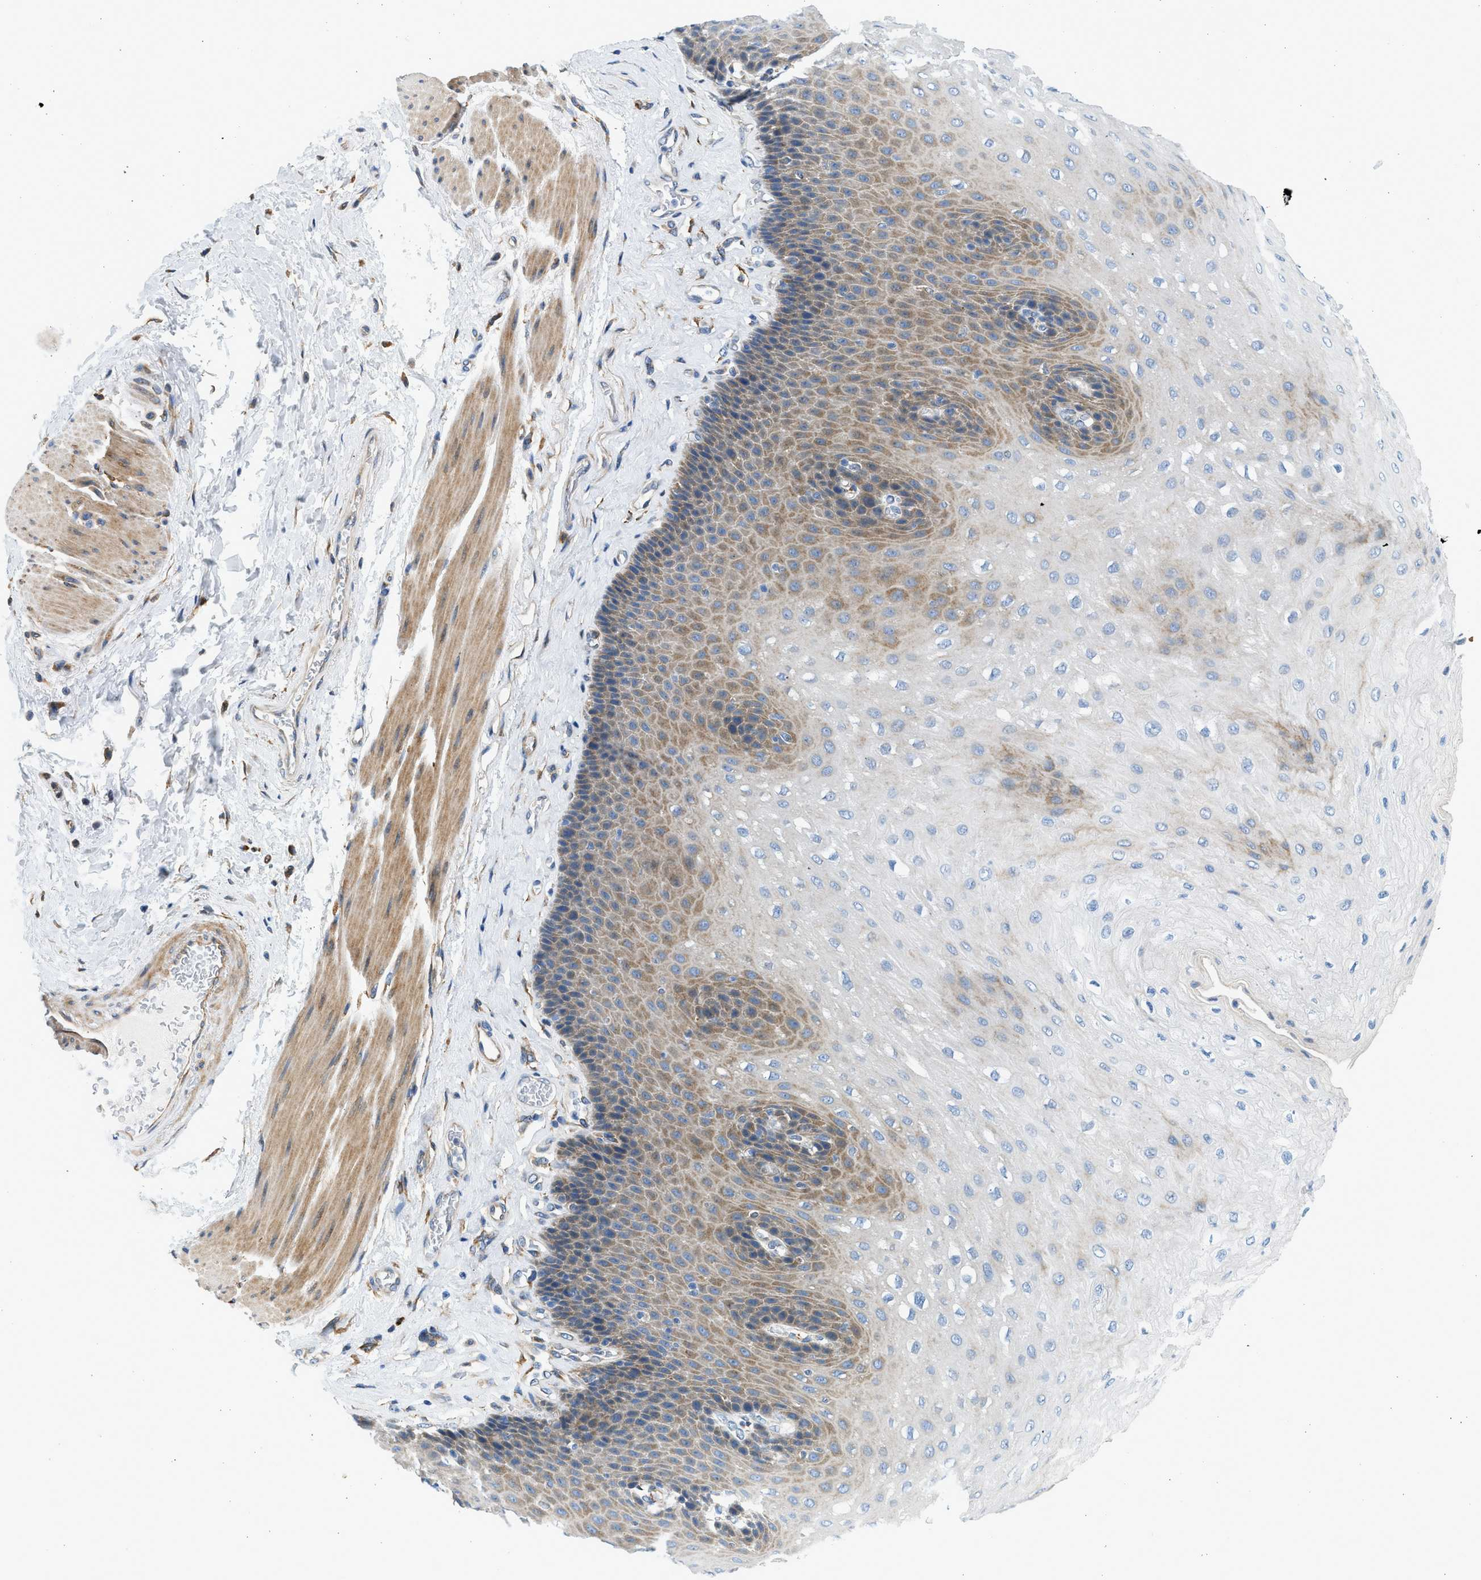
{"staining": {"intensity": "moderate", "quantity": "<25%", "location": "cytoplasmic/membranous"}, "tissue": "esophagus", "cell_type": "Squamous epithelial cells", "image_type": "normal", "snomed": [{"axis": "morphology", "description": "Normal tissue, NOS"}, {"axis": "topography", "description": "Esophagus"}], "caption": "Protein positivity by immunohistochemistry (IHC) demonstrates moderate cytoplasmic/membranous staining in about <25% of squamous epithelial cells in benign esophagus.", "gene": "CNTN6", "patient": {"sex": "female", "age": 72}}